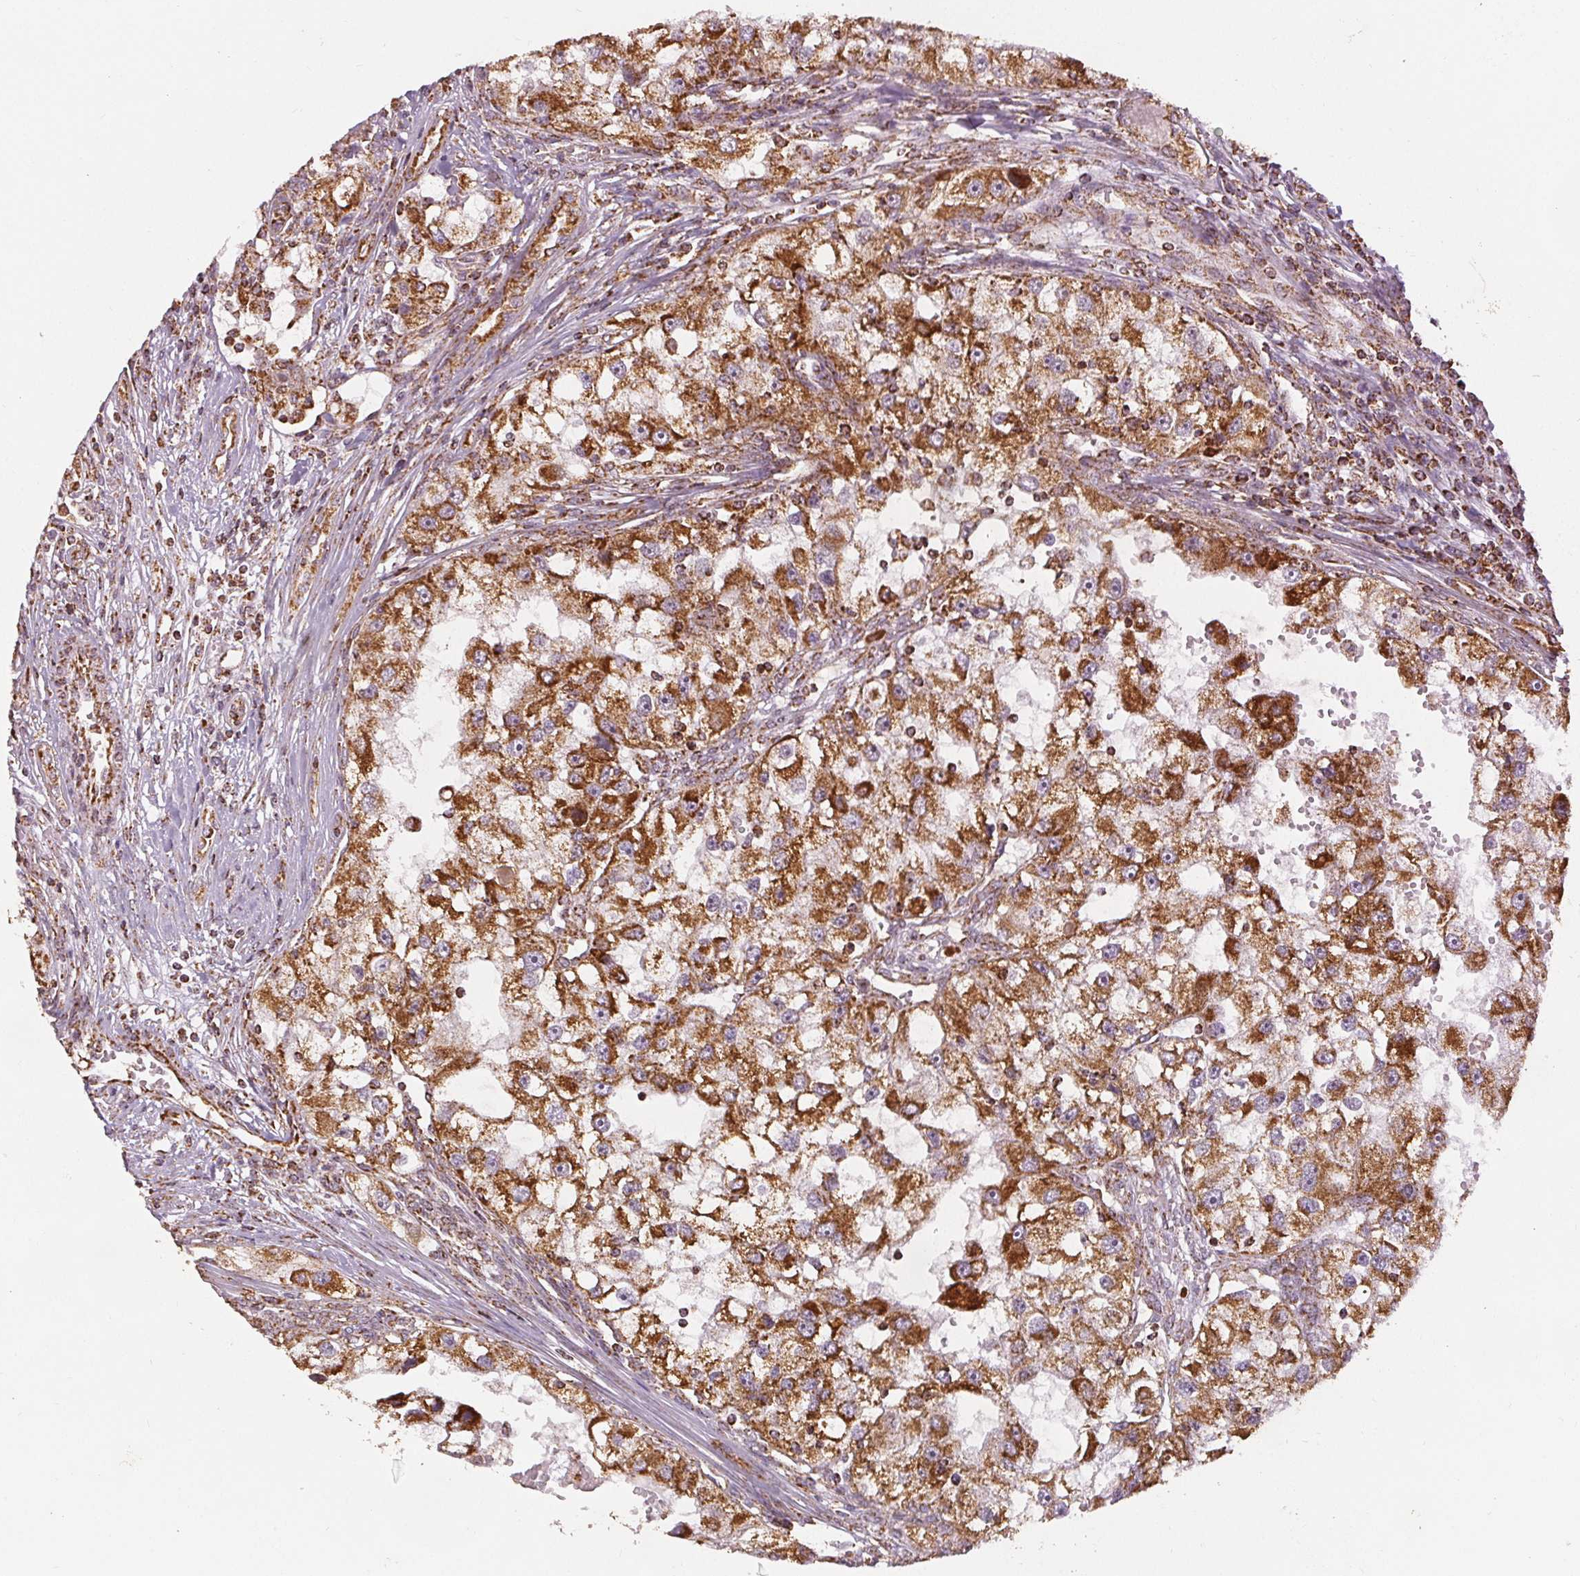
{"staining": {"intensity": "moderate", "quantity": ">75%", "location": "cytoplasmic/membranous"}, "tissue": "renal cancer", "cell_type": "Tumor cells", "image_type": "cancer", "snomed": [{"axis": "morphology", "description": "Adenocarcinoma, NOS"}, {"axis": "topography", "description": "Kidney"}], "caption": "Moderate cytoplasmic/membranous staining is seen in approximately >75% of tumor cells in renal cancer. The staining was performed using DAB (3,3'-diaminobenzidine) to visualize the protein expression in brown, while the nuclei were stained in blue with hematoxylin (Magnification: 20x).", "gene": "SDHB", "patient": {"sex": "male", "age": 63}}